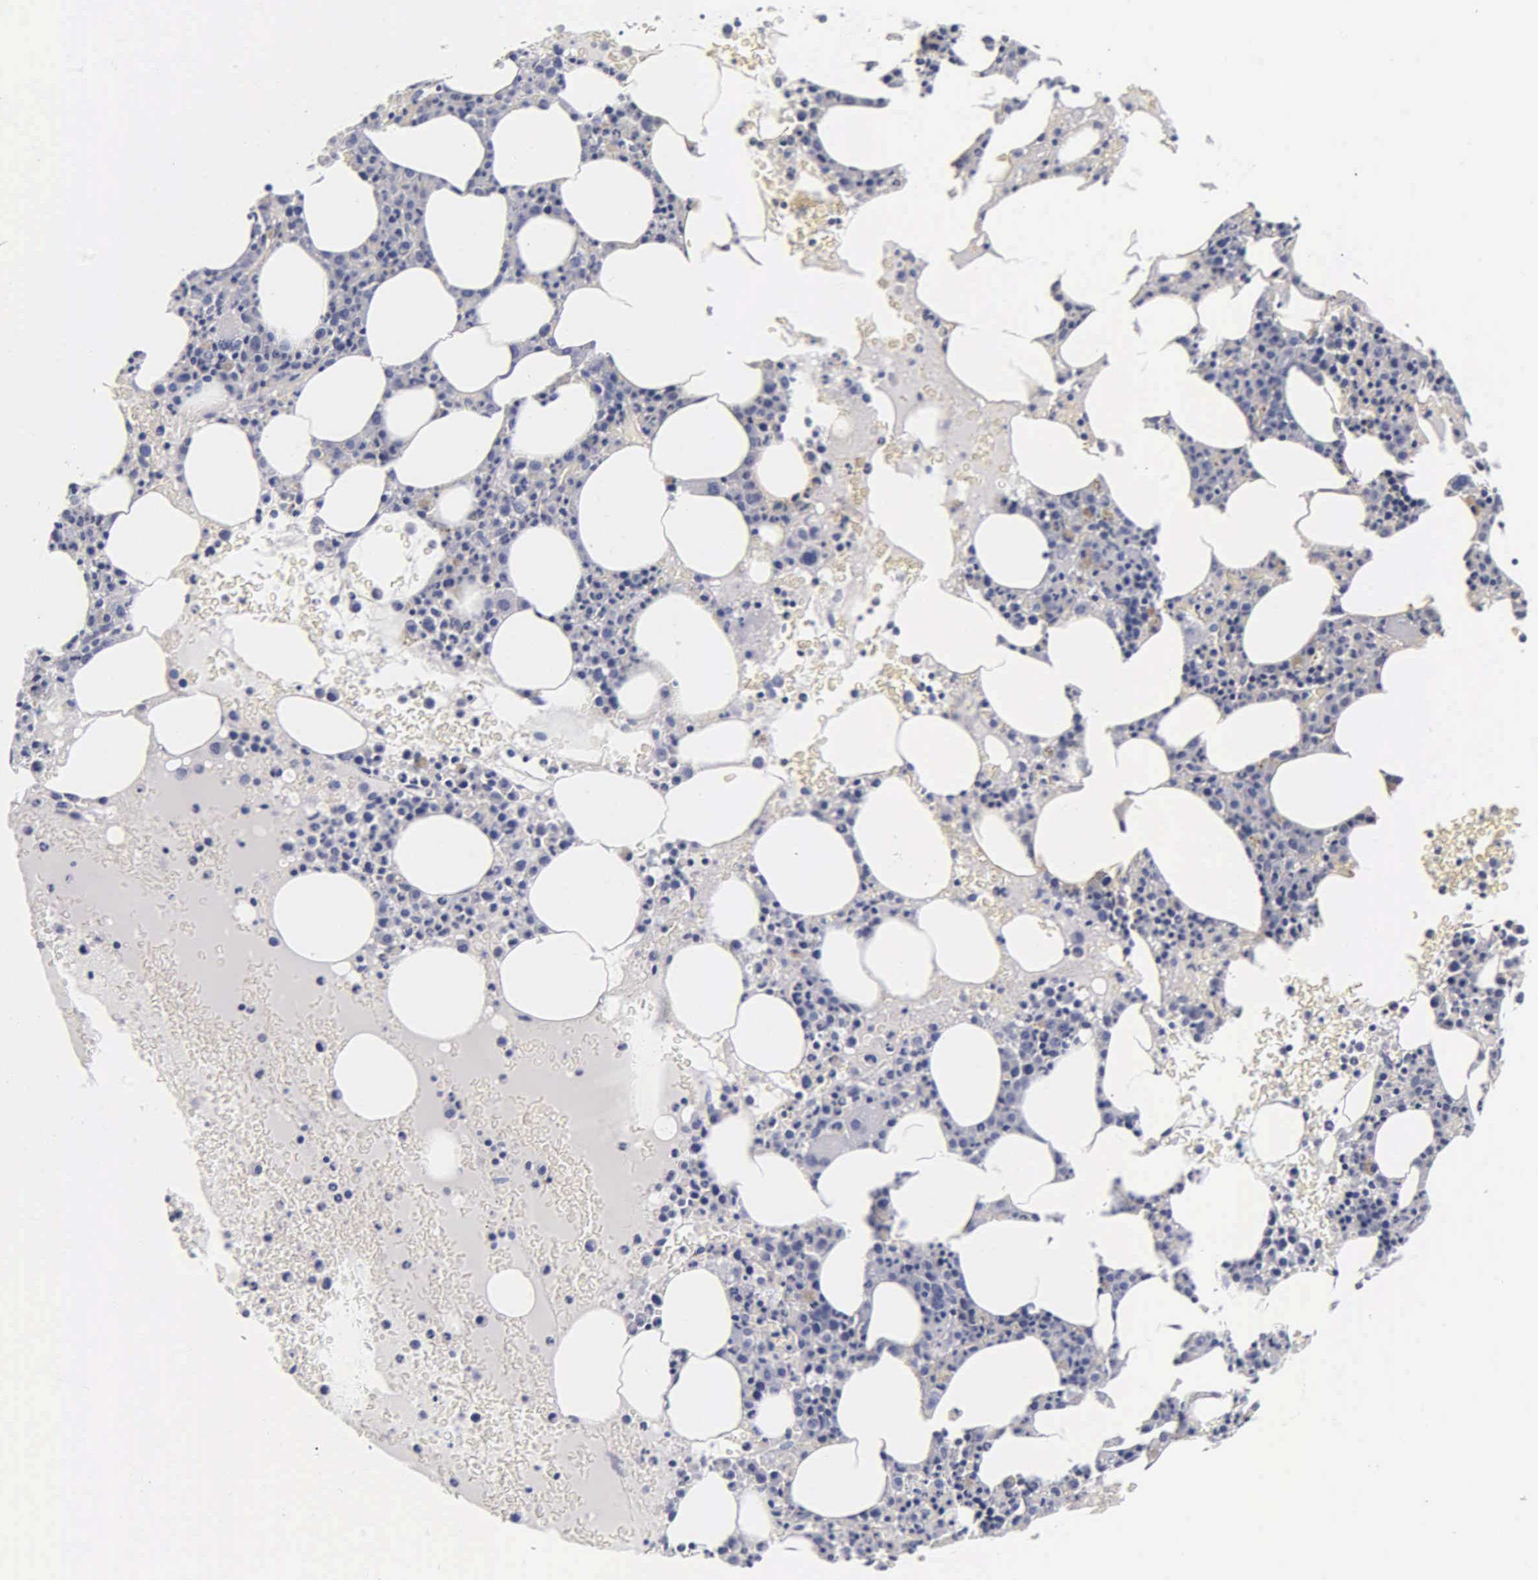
{"staining": {"intensity": "negative", "quantity": "none", "location": "none"}, "tissue": "bone marrow", "cell_type": "Hematopoietic cells", "image_type": "normal", "snomed": [{"axis": "morphology", "description": "Normal tissue, NOS"}, {"axis": "topography", "description": "Bone marrow"}], "caption": "This is an immunohistochemistry (IHC) micrograph of benign bone marrow. There is no expression in hematopoietic cells.", "gene": "ACP3", "patient": {"sex": "female", "age": 88}}